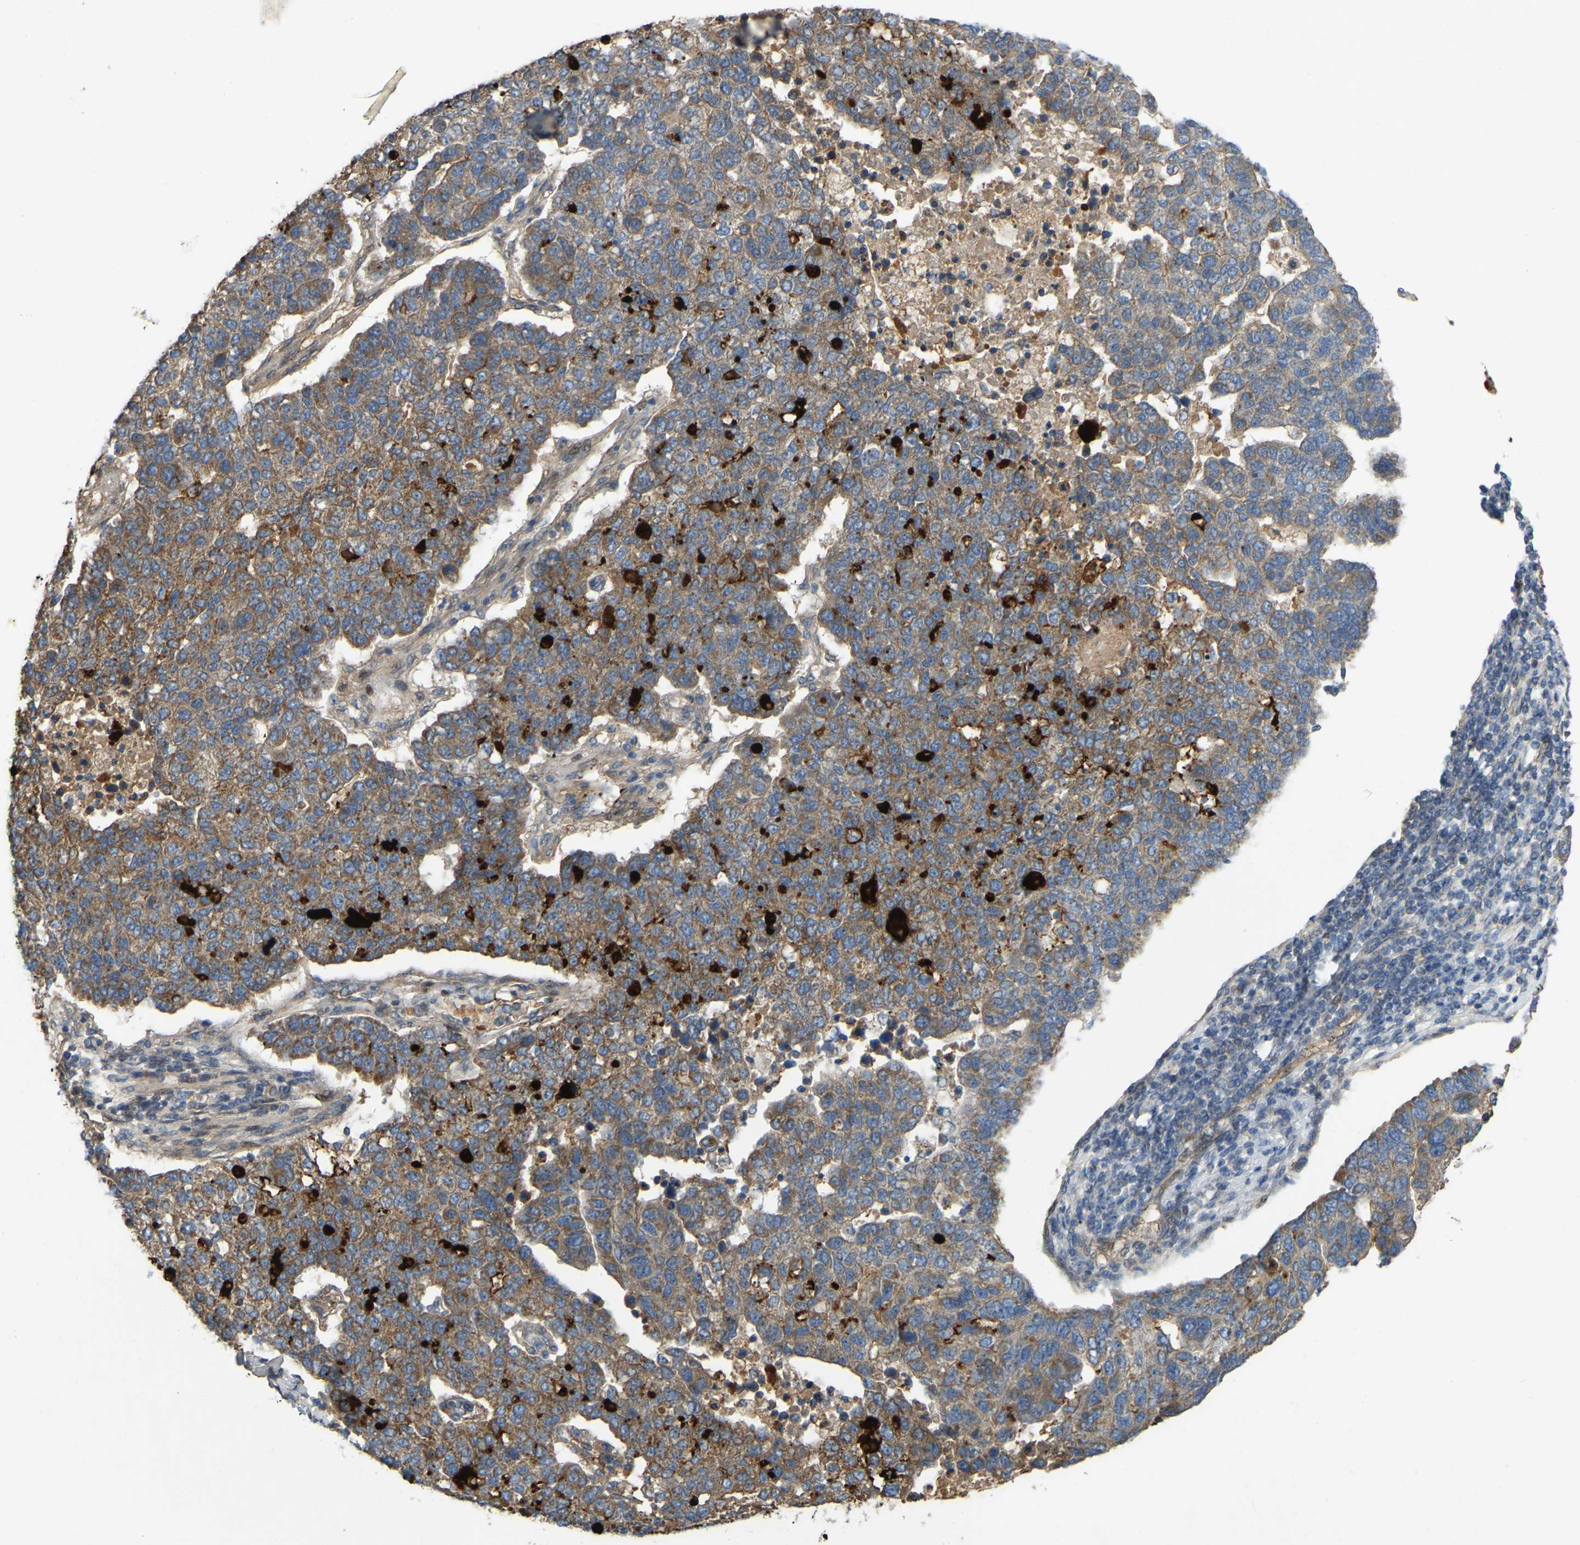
{"staining": {"intensity": "moderate", "quantity": ">75%", "location": "cytoplasmic/membranous"}, "tissue": "pancreatic cancer", "cell_type": "Tumor cells", "image_type": "cancer", "snomed": [{"axis": "morphology", "description": "Adenocarcinoma, NOS"}, {"axis": "topography", "description": "Pancreas"}], "caption": "Immunohistochemical staining of human pancreatic cancer (adenocarcinoma) demonstrates medium levels of moderate cytoplasmic/membranous expression in about >75% of tumor cells.", "gene": "C21orf91", "patient": {"sex": "female", "age": 61}}